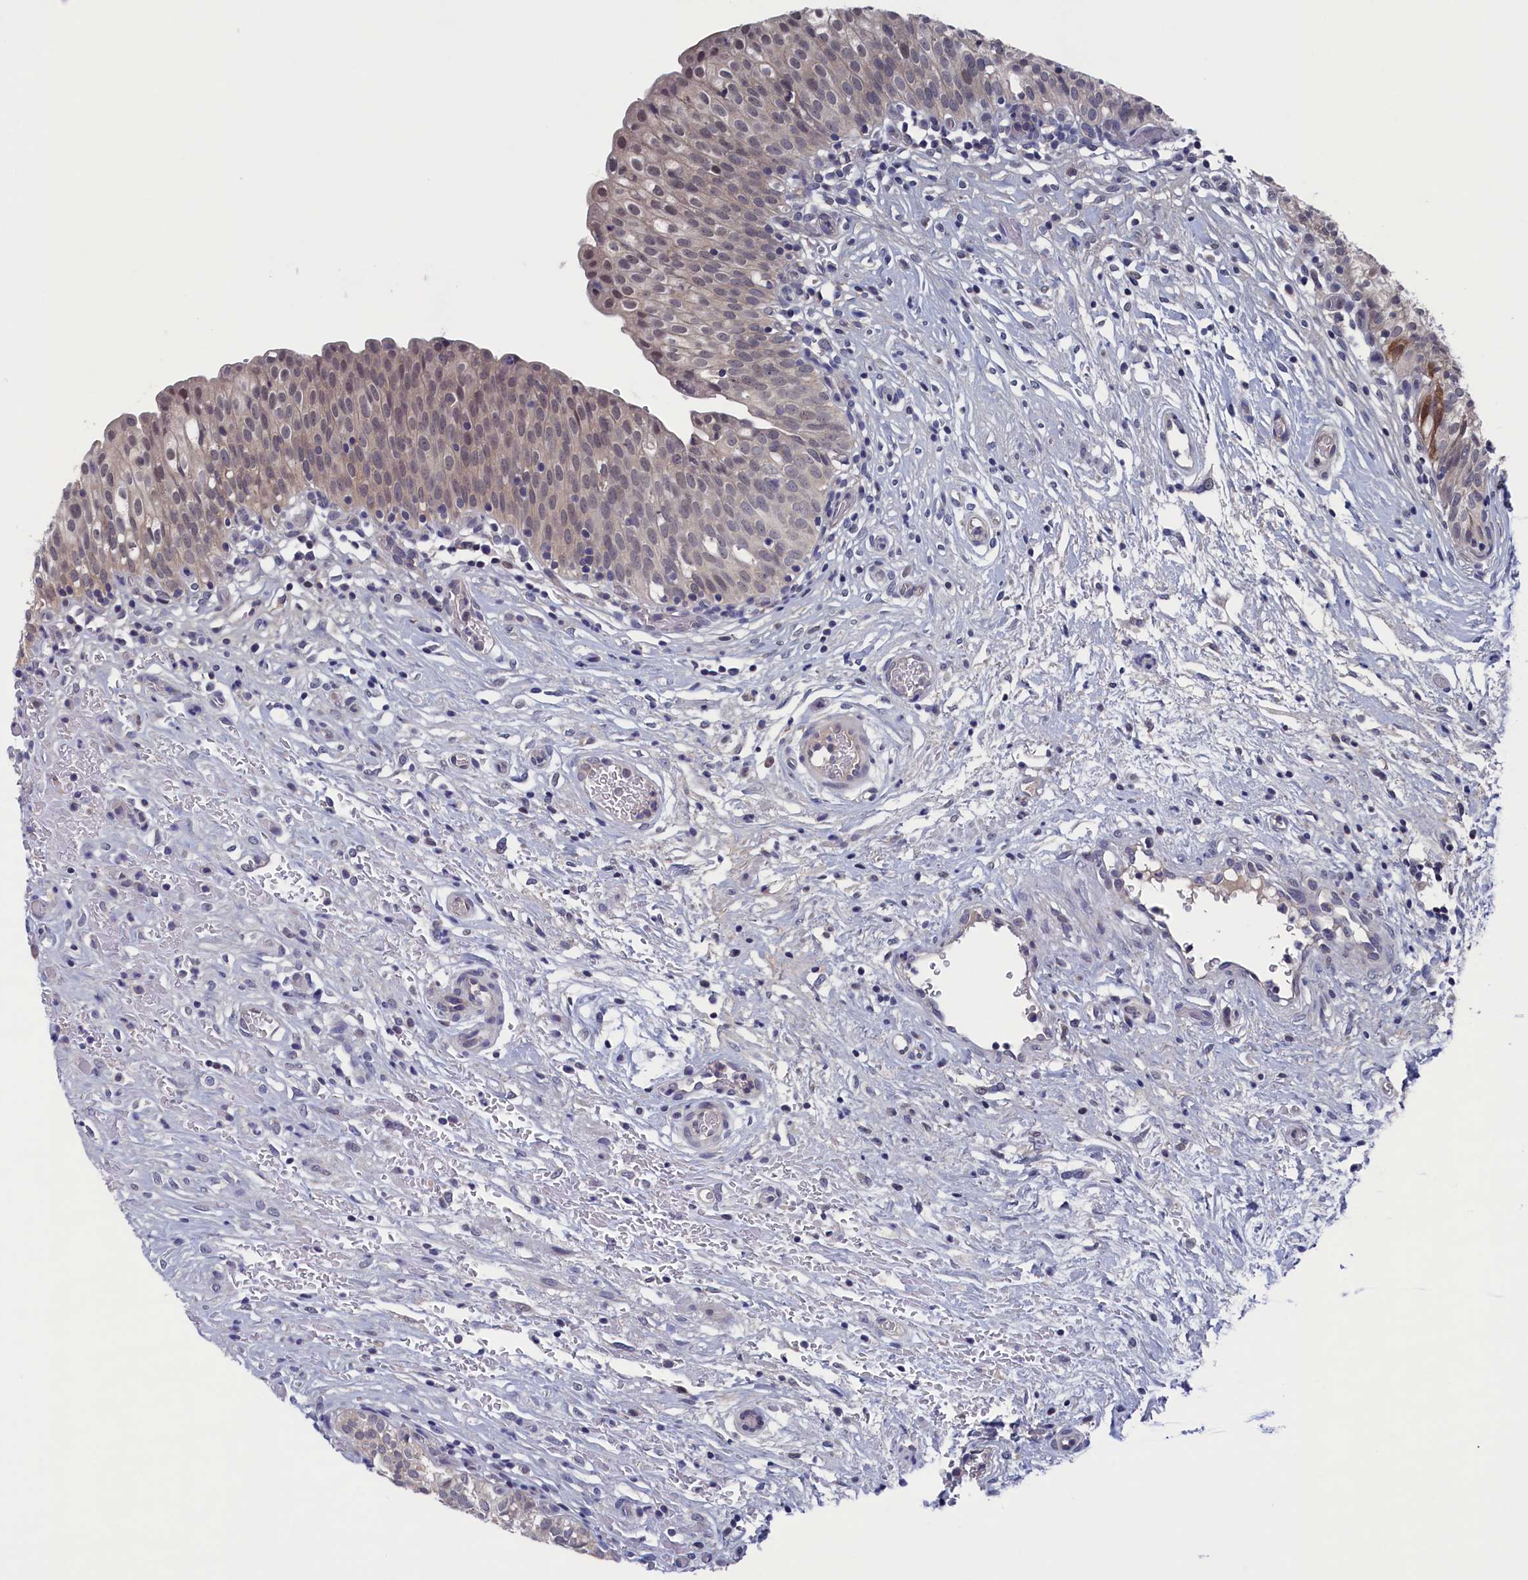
{"staining": {"intensity": "weak", "quantity": ">75%", "location": "cytoplasmic/membranous,nuclear"}, "tissue": "urinary bladder", "cell_type": "Urothelial cells", "image_type": "normal", "snomed": [{"axis": "morphology", "description": "Normal tissue, NOS"}, {"axis": "topography", "description": "Urinary bladder"}], "caption": "Immunohistochemistry photomicrograph of normal urinary bladder: human urinary bladder stained using immunohistochemistry (IHC) displays low levels of weak protein expression localized specifically in the cytoplasmic/membranous,nuclear of urothelial cells, appearing as a cytoplasmic/membranous,nuclear brown color.", "gene": "SPATA13", "patient": {"sex": "male", "age": 55}}